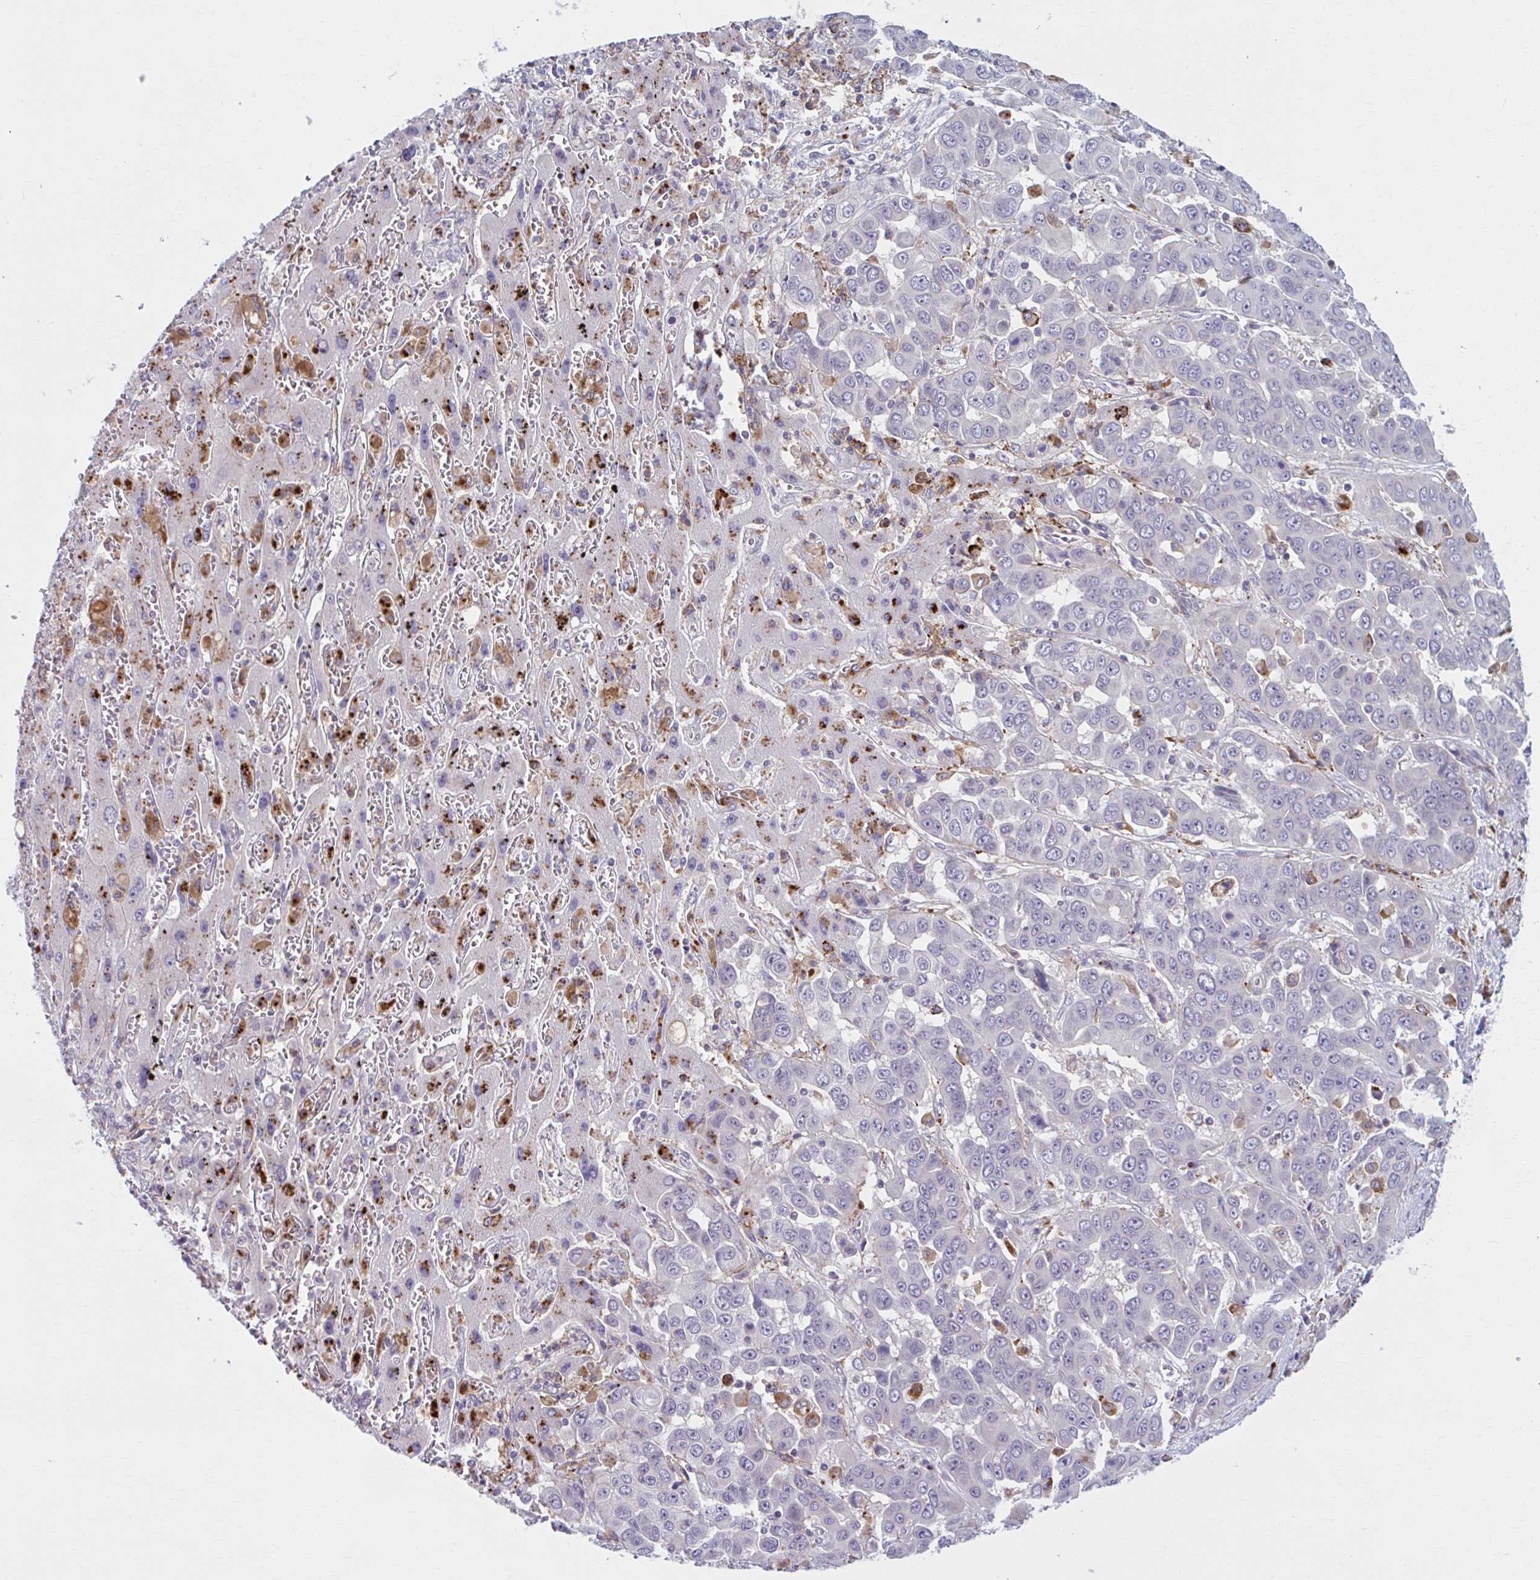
{"staining": {"intensity": "negative", "quantity": "none", "location": "none"}, "tissue": "liver cancer", "cell_type": "Tumor cells", "image_type": "cancer", "snomed": [{"axis": "morphology", "description": "Cholangiocarcinoma"}, {"axis": "topography", "description": "Liver"}], "caption": "Image shows no significant protein expression in tumor cells of liver cholangiocarcinoma.", "gene": "ADAT3", "patient": {"sex": "female", "age": 52}}